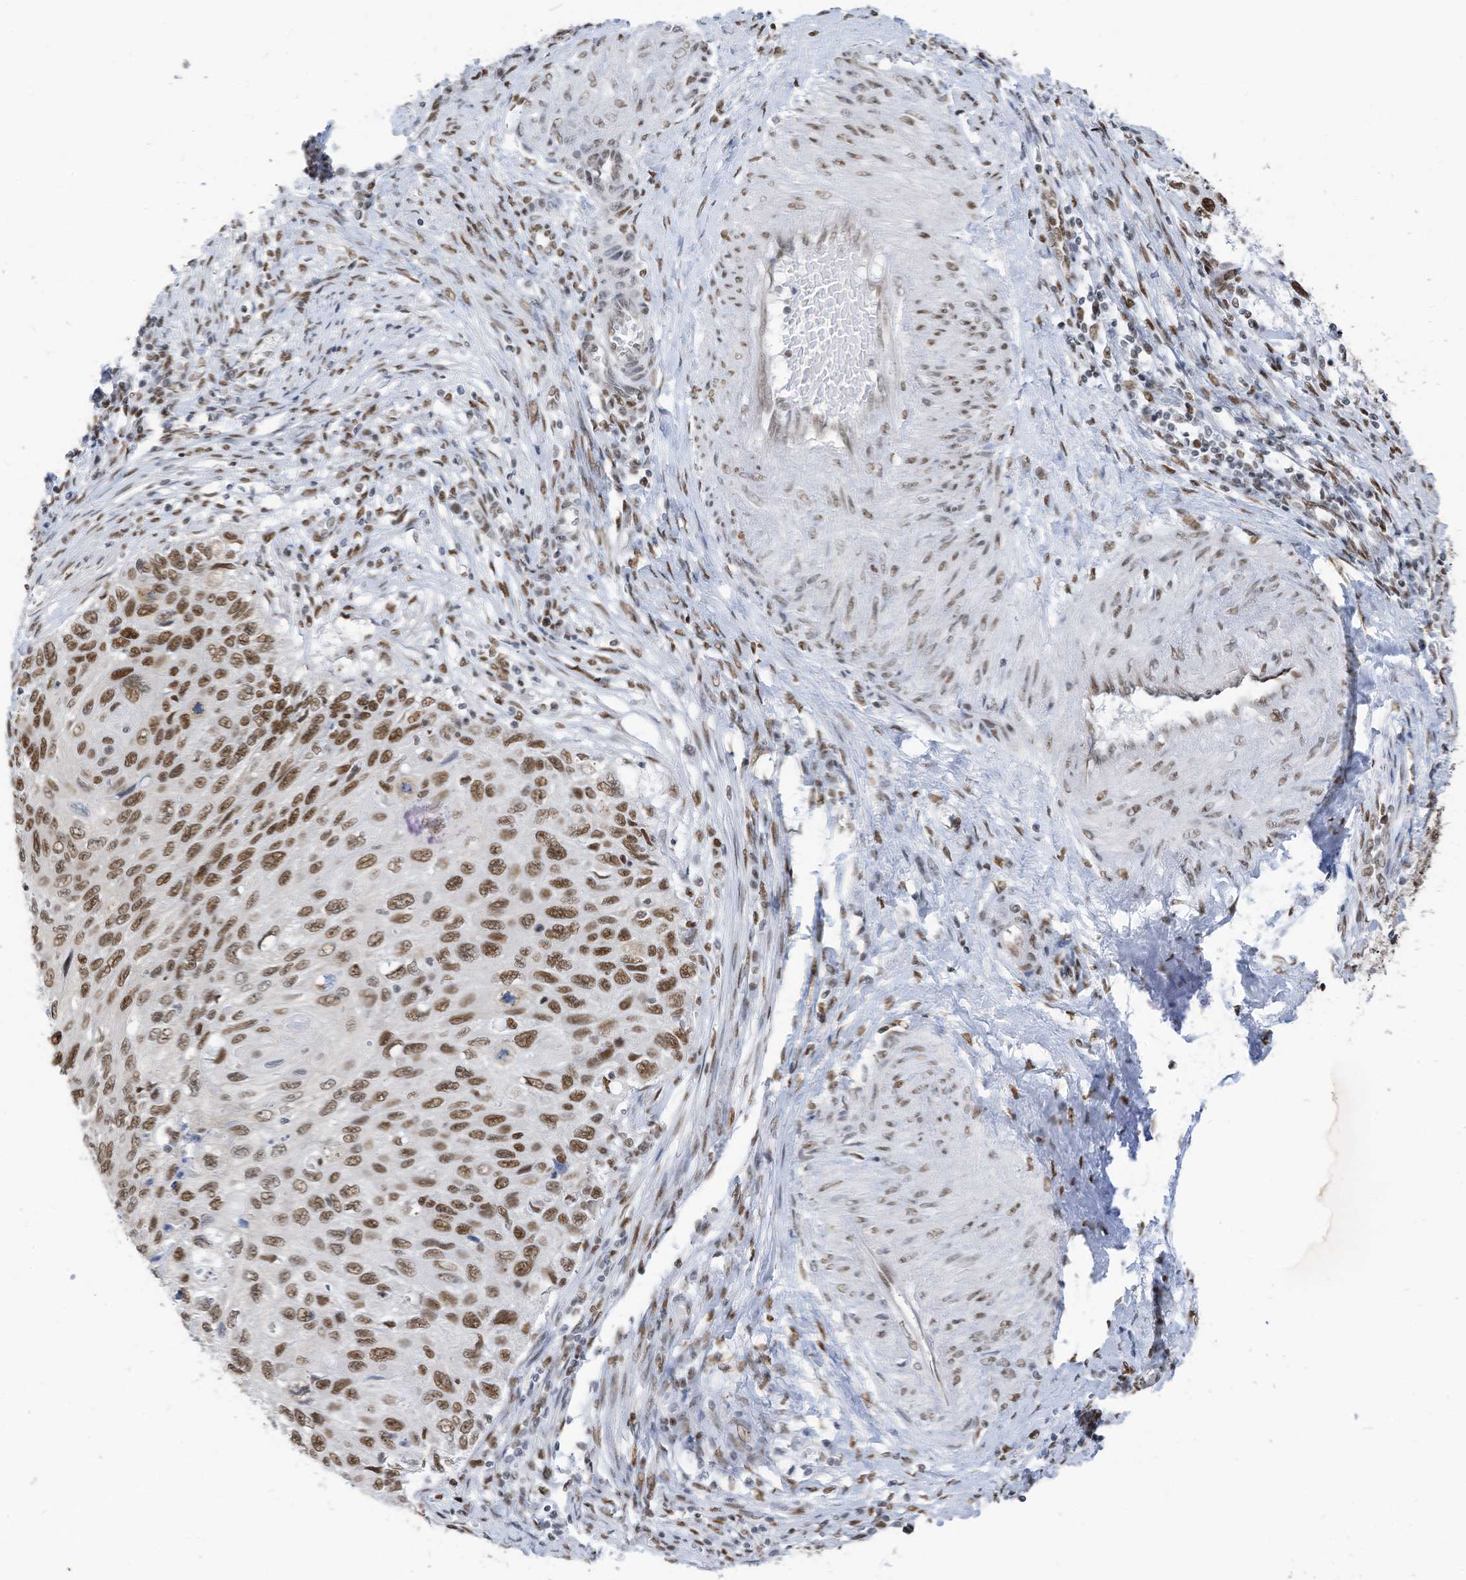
{"staining": {"intensity": "moderate", "quantity": ">75%", "location": "nuclear"}, "tissue": "cervical cancer", "cell_type": "Tumor cells", "image_type": "cancer", "snomed": [{"axis": "morphology", "description": "Squamous cell carcinoma, NOS"}, {"axis": "topography", "description": "Cervix"}], "caption": "IHC staining of cervical squamous cell carcinoma, which demonstrates medium levels of moderate nuclear staining in approximately >75% of tumor cells indicating moderate nuclear protein staining. The staining was performed using DAB (brown) for protein detection and nuclei were counterstained in hematoxylin (blue).", "gene": "KHSRP", "patient": {"sex": "female", "age": 70}}